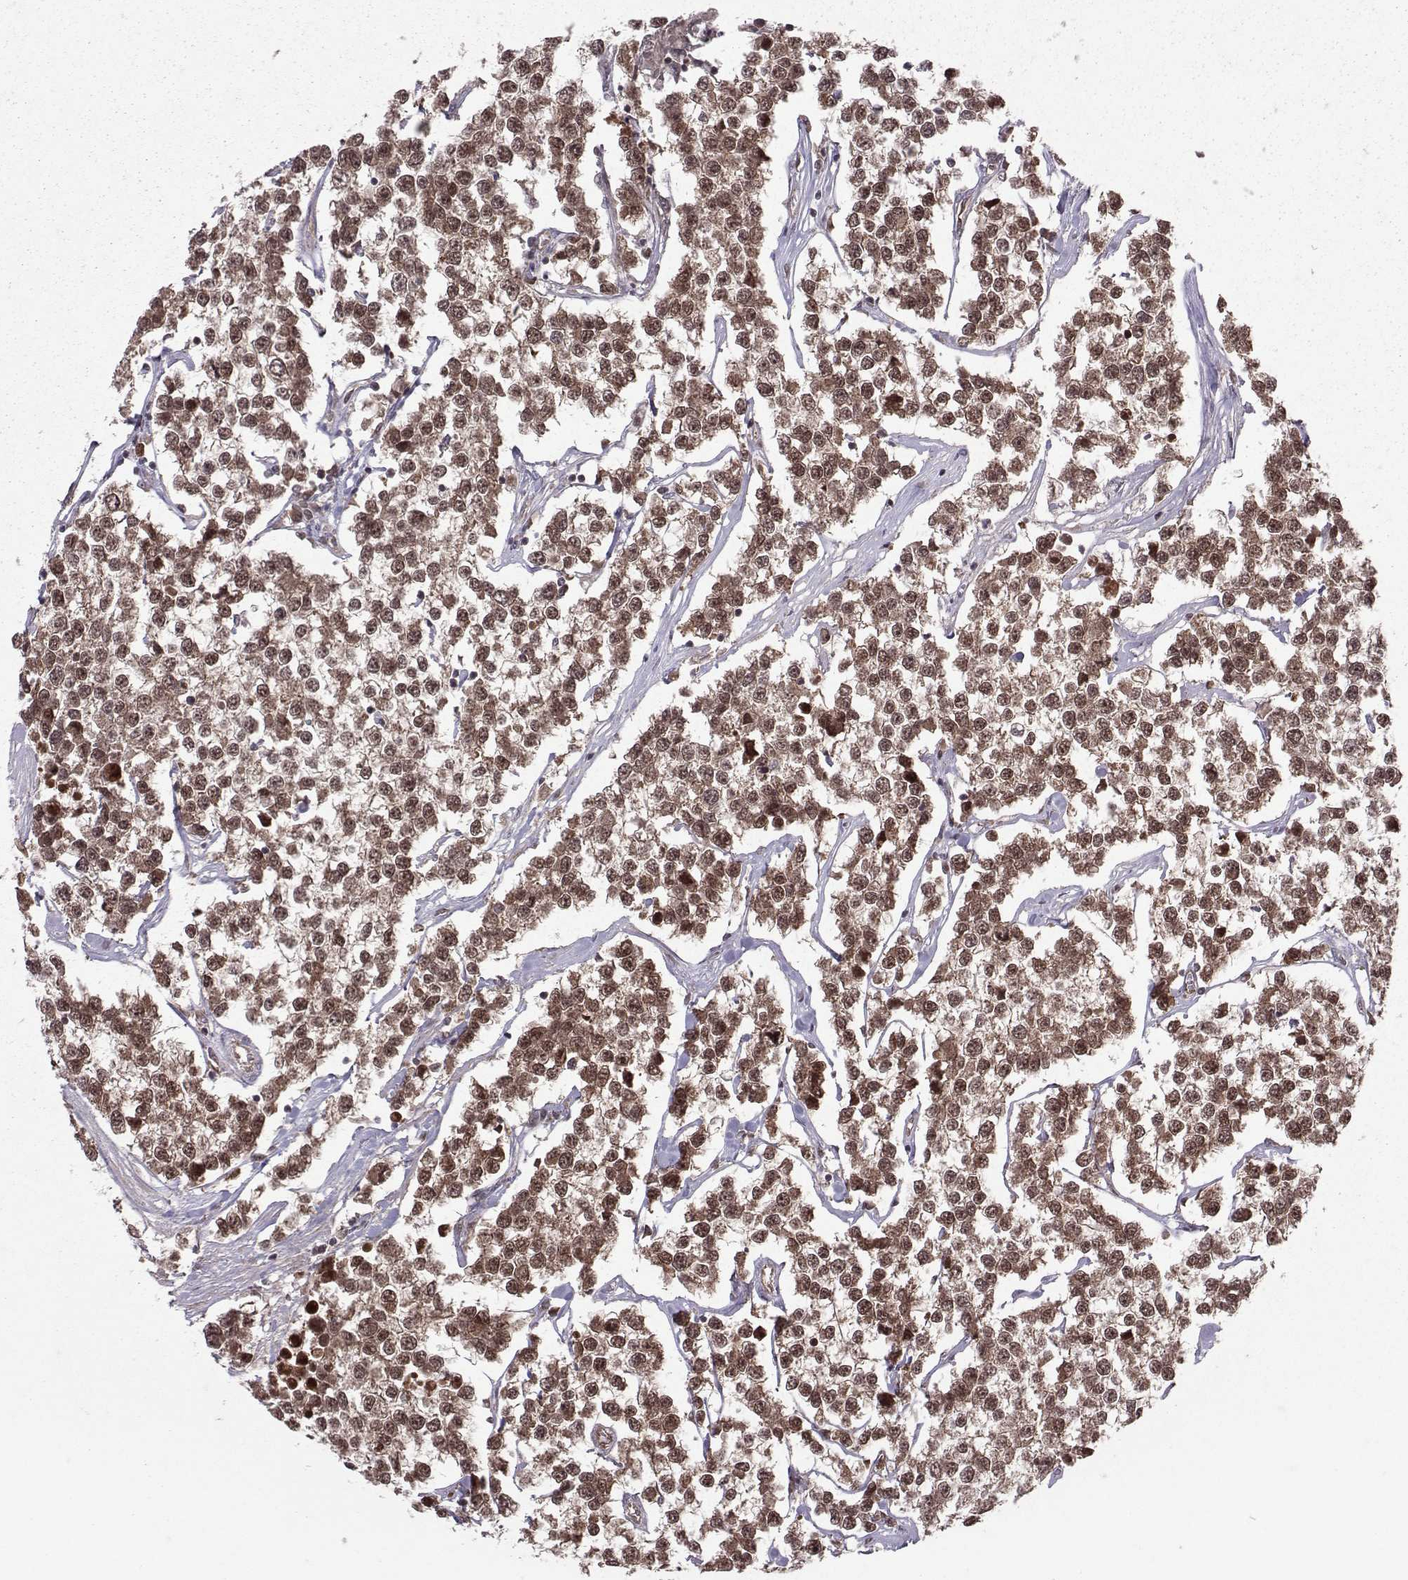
{"staining": {"intensity": "moderate", "quantity": "25%-75%", "location": "cytoplasmic/membranous,nuclear"}, "tissue": "testis cancer", "cell_type": "Tumor cells", "image_type": "cancer", "snomed": [{"axis": "morphology", "description": "Seminoma, NOS"}, {"axis": "topography", "description": "Testis"}], "caption": "Immunohistochemistry of human testis cancer (seminoma) exhibits medium levels of moderate cytoplasmic/membranous and nuclear expression in about 25%-75% of tumor cells.", "gene": "PPP2R2A", "patient": {"sex": "male", "age": 59}}